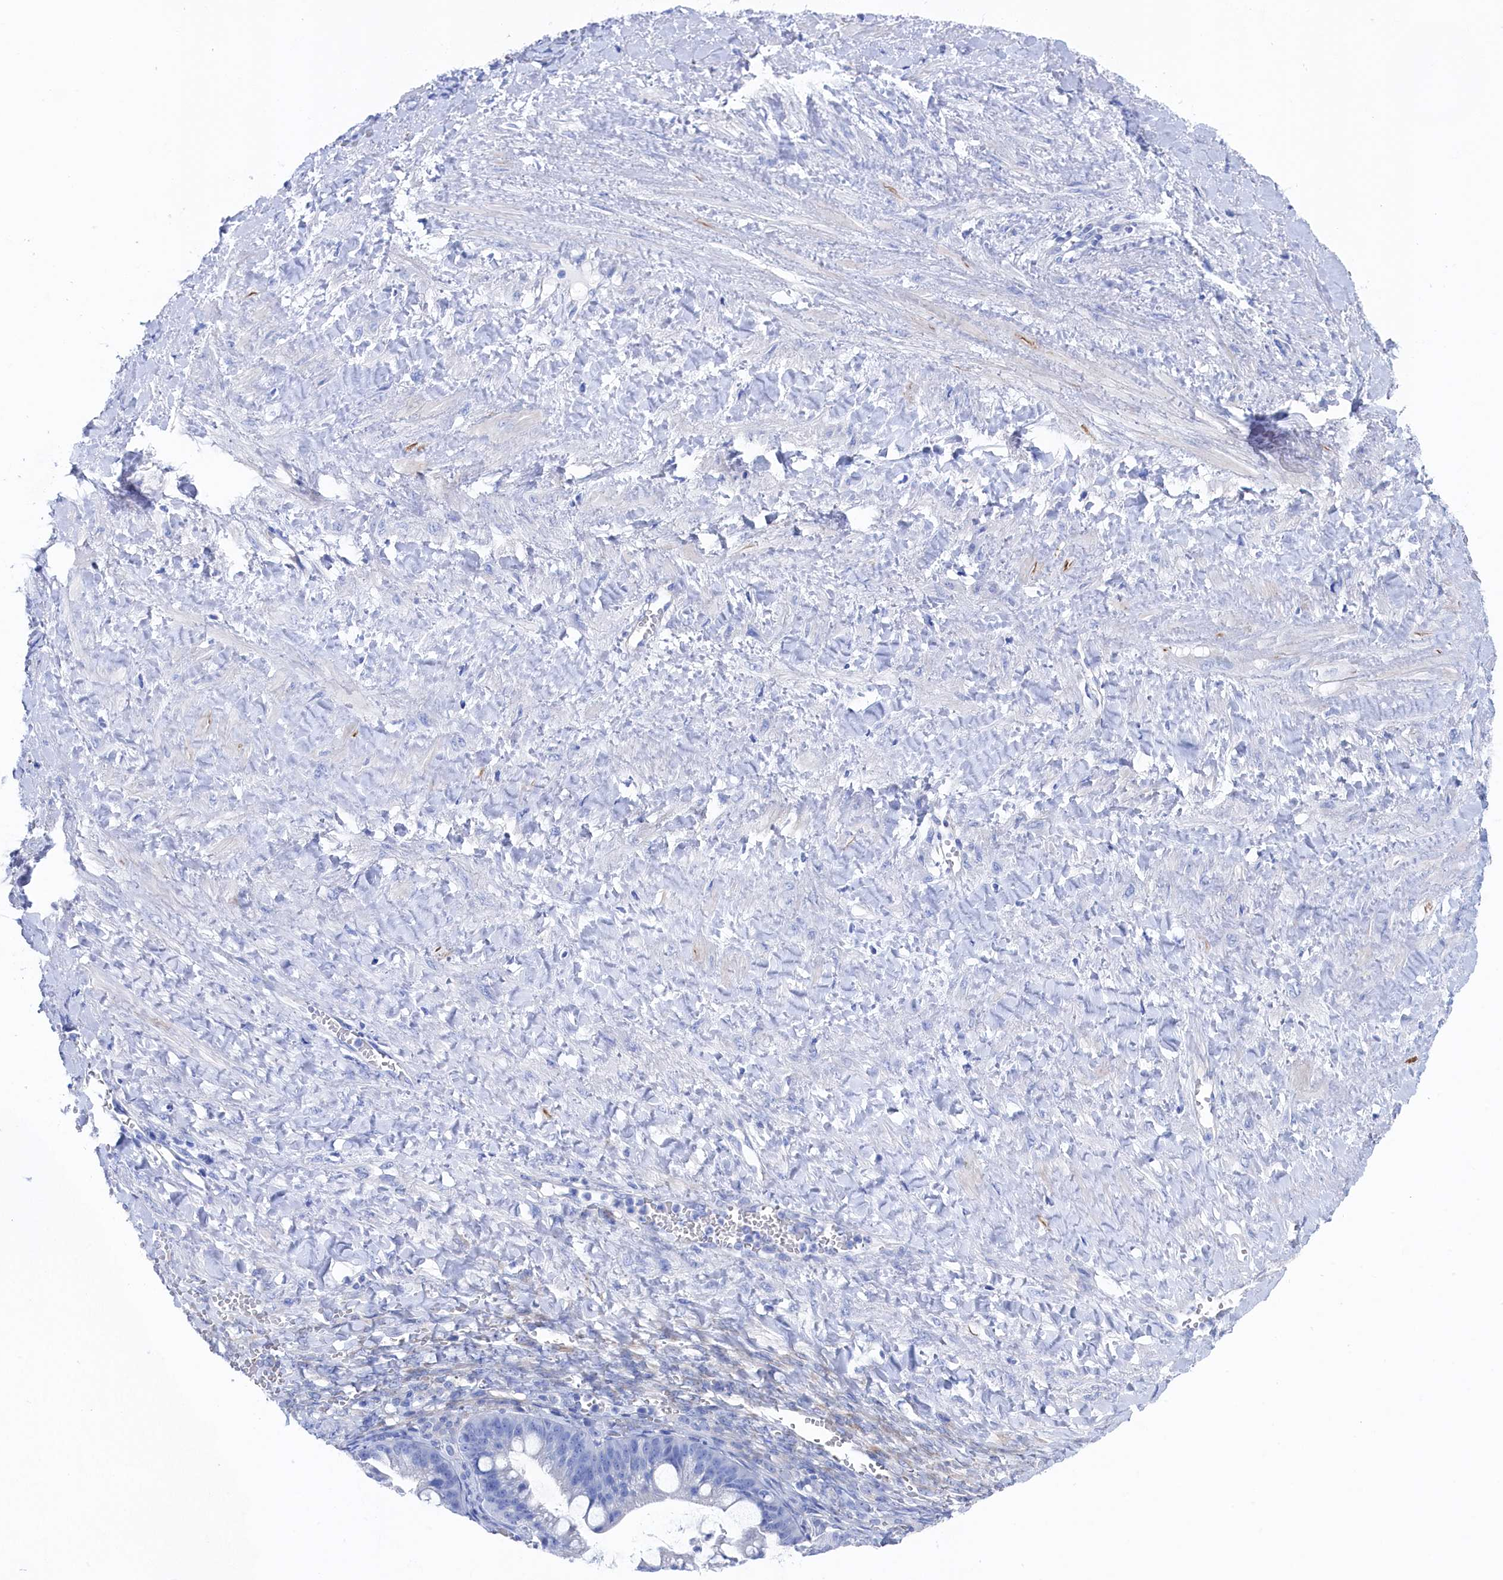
{"staining": {"intensity": "negative", "quantity": "none", "location": "none"}, "tissue": "ovarian cancer", "cell_type": "Tumor cells", "image_type": "cancer", "snomed": [{"axis": "morphology", "description": "Cystadenocarcinoma, mucinous, NOS"}, {"axis": "topography", "description": "Ovary"}], "caption": "Micrograph shows no protein staining in tumor cells of ovarian cancer tissue.", "gene": "TMOD2", "patient": {"sex": "female", "age": 73}}